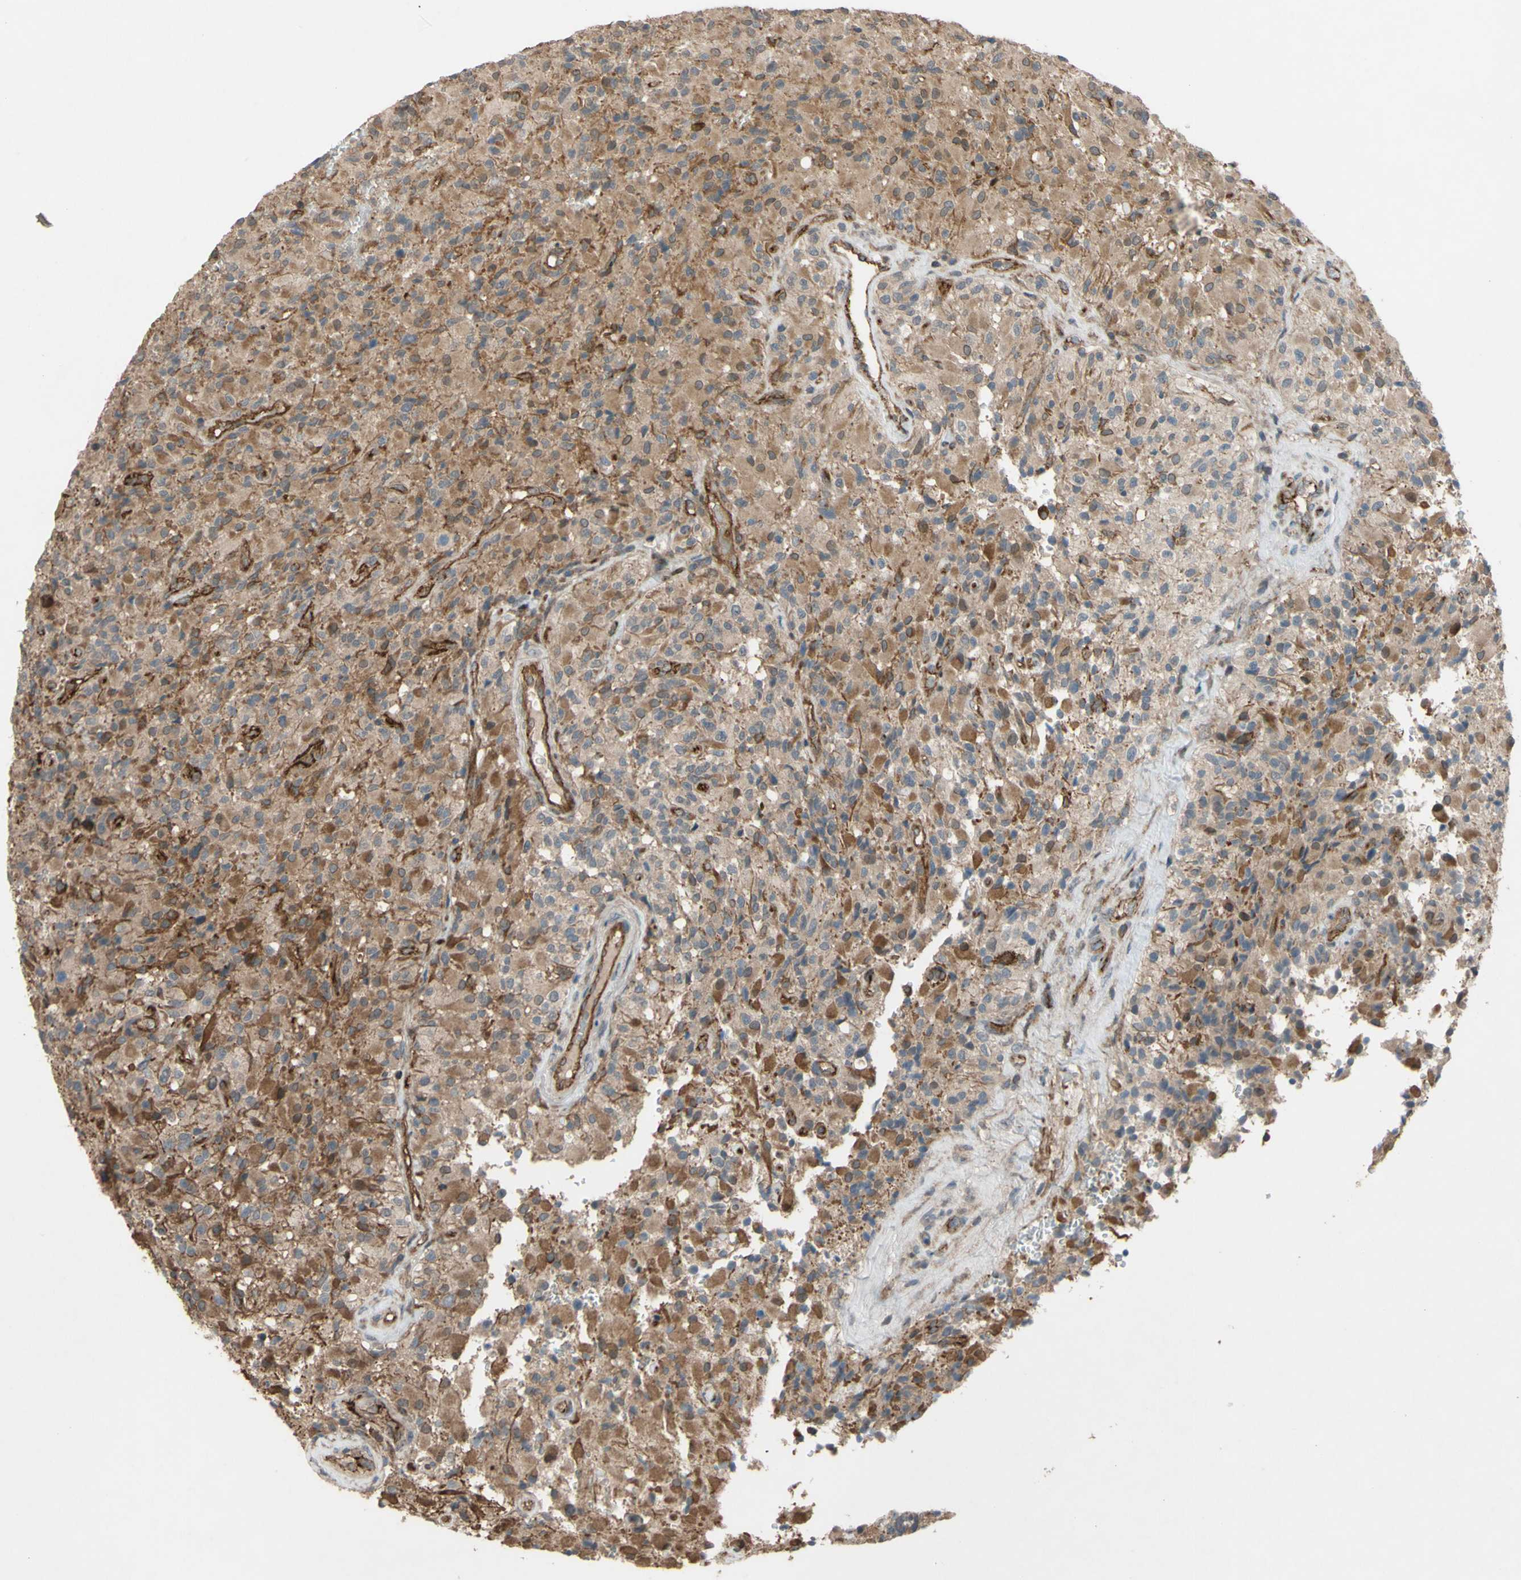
{"staining": {"intensity": "moderate", "quantity": ">75%", "location": "cytoplasmic/membranous"}, "tissue": "glioma", "cell_type": "Tumor cells", "image_type": "cancer", "snomed": [{"axis": "morphology", "description": "Glioma, malignant, High grade"}, {"axis": "topography", "description": "Brain"}], "caption": "Human glioma stained for a protein (brown) shows moderate cytoplasmic/membranous positive staining in about >75% of tumor cells.", "gene": "SHROOM4", "patient": {"sex": "male", "age": 71}}